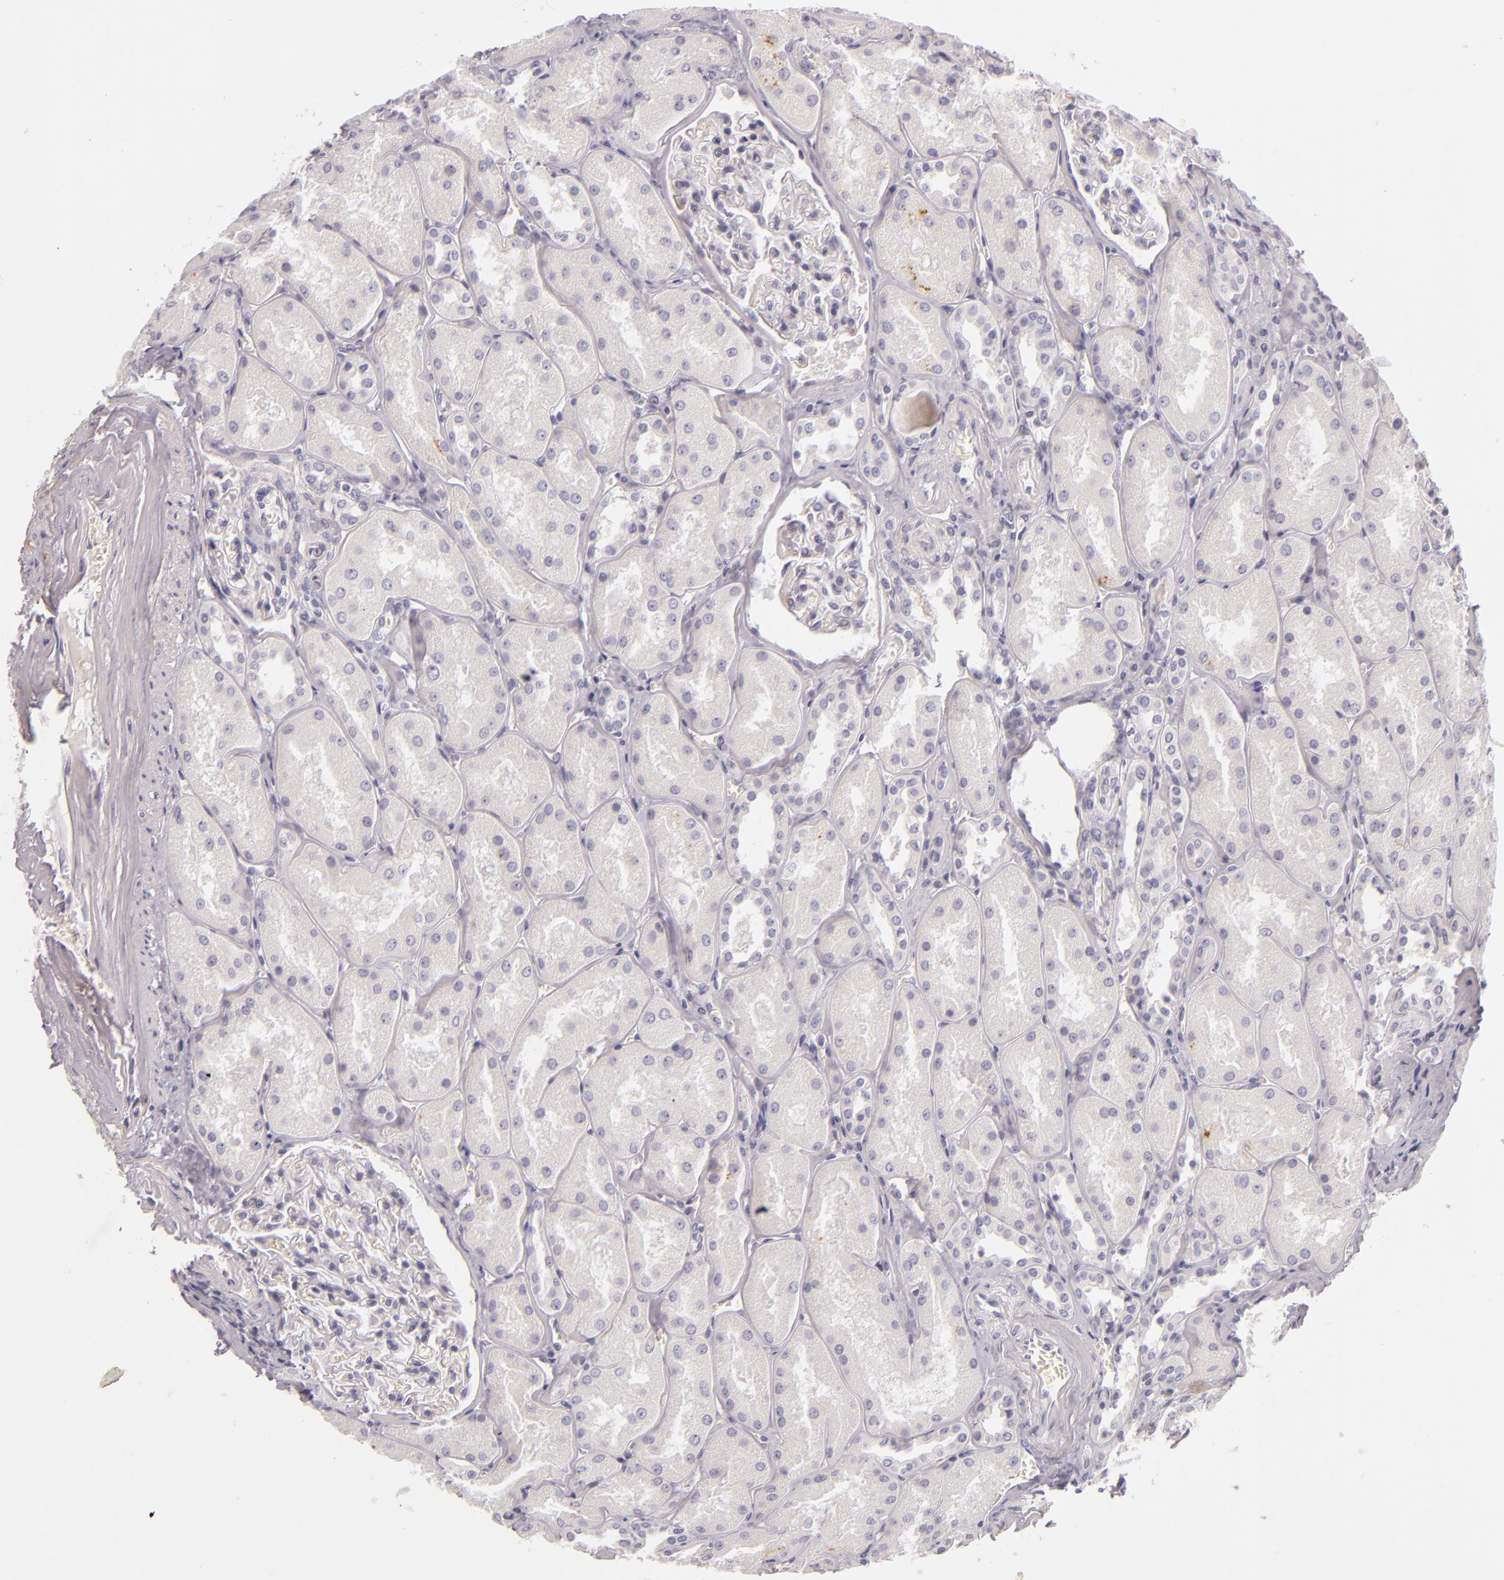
{"staining": {"intensity": "negative", "quantity": "none", "location": "none"}, "tissue": "kidney", "cell_type": "Cells in glomeruli", "image_type": "normal", "snomed": [{"axis": "morphology", "description": "Normal tissue, NOS"}, {"axis": "topography", "description": "Kidney"}], "caption": "A histopathology image of human kidney is negative for staining in cells in glomeruli.", "gene": "FAM181A", "patient": {"sex": "male", "age": 61}}